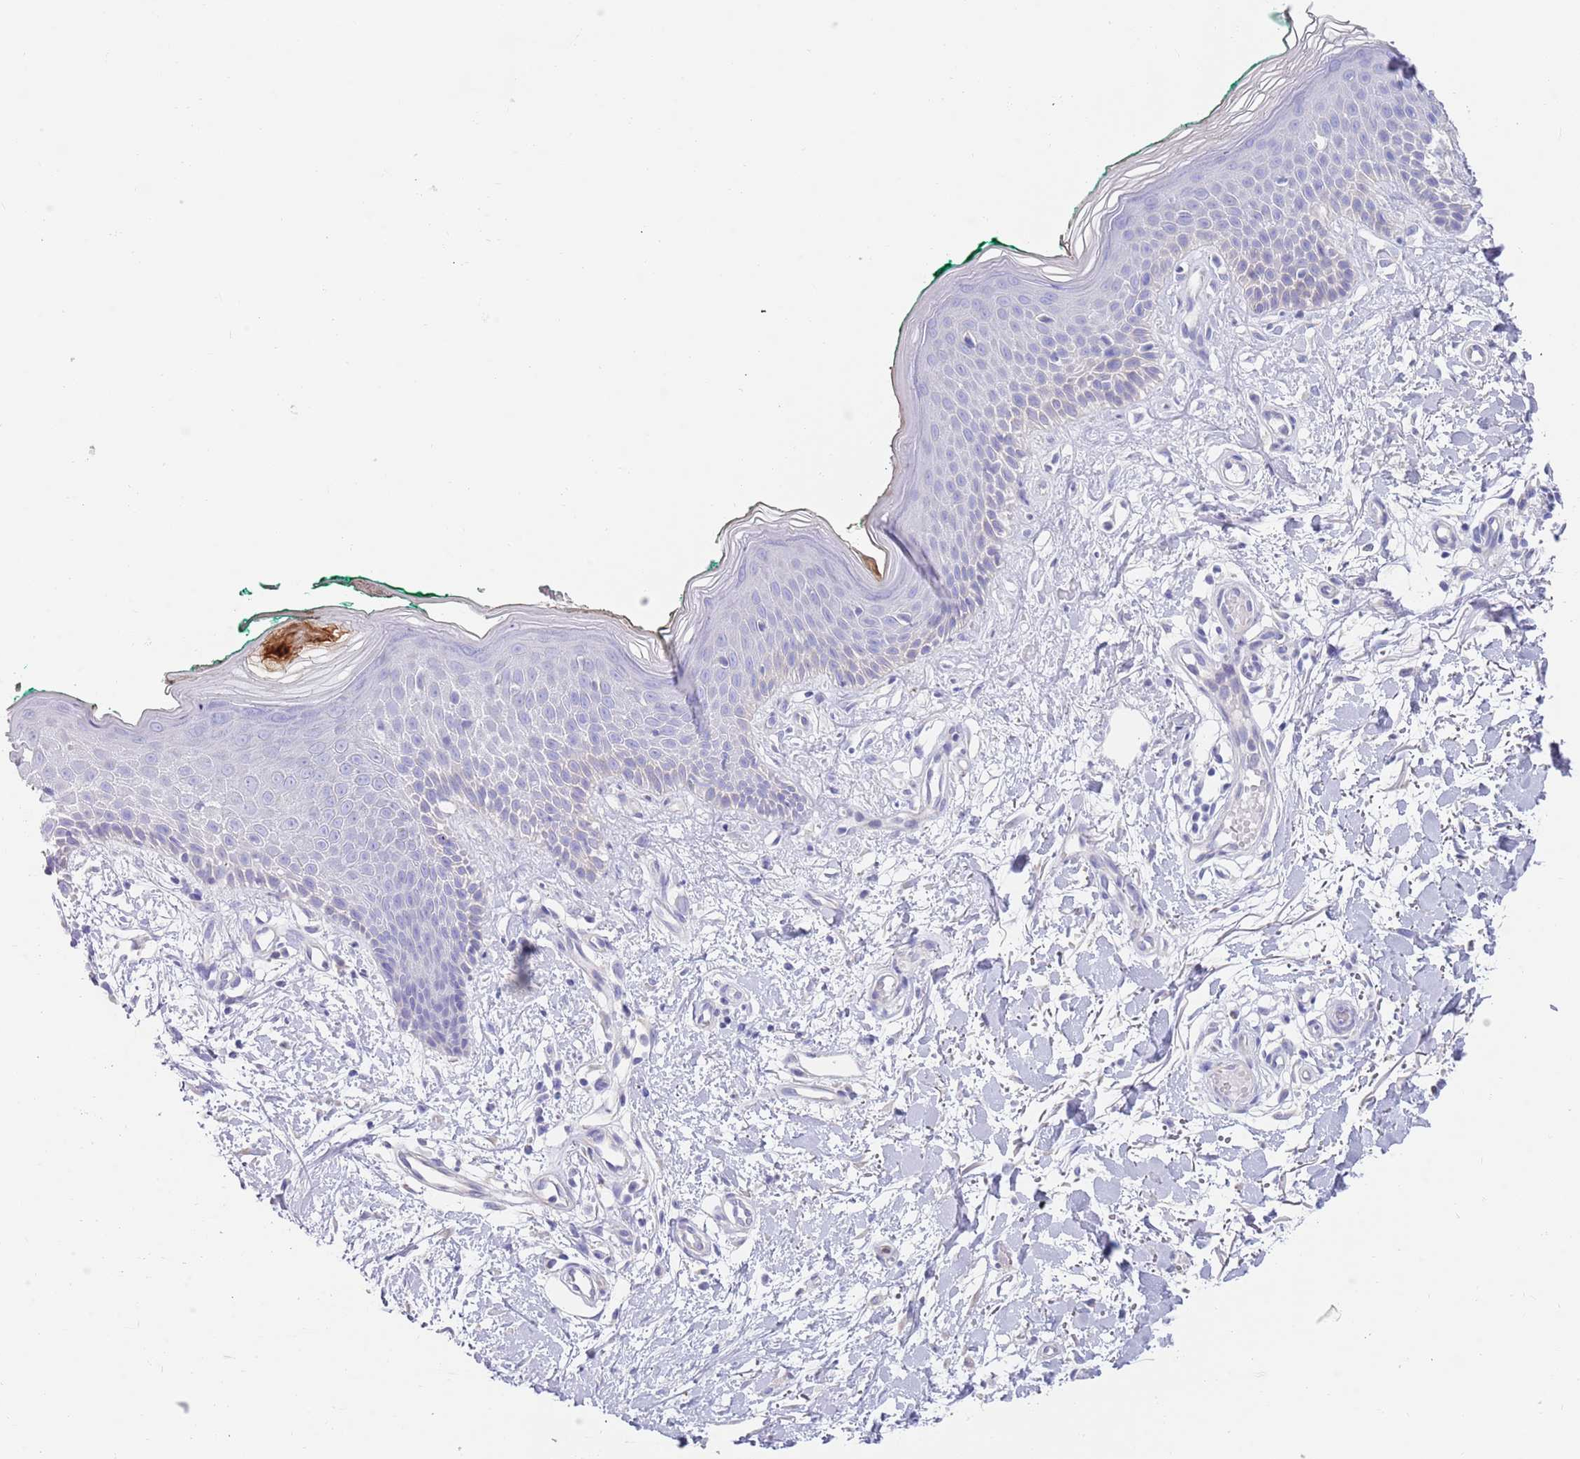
{"staining": {"intensity": "negative", "quantity": "none", "location": "none"}, "tissue": "skin", "cell_type": "Fibroblasts", "image_type": "normal", "snomed": [{"axis": "morphology", "description": "Normal tissue, NOS"}, {"axis": "morphology", "description": "Malignant melanoma, NOS"}, {"axis": "topography", "description": "Skin"}], "caption": "Immunohistochemical staining of benign skin displays no significant expression in fibroblasts. The staining was performed using DAB (3,3'-diaminobenzidine) to visualize the protein expression in brown, while the nuclei were stained in blue with hematoxylin (Magnification: 20x).", "gene": "CCDC149", "patient": {"sex": "male", "age": 62}}